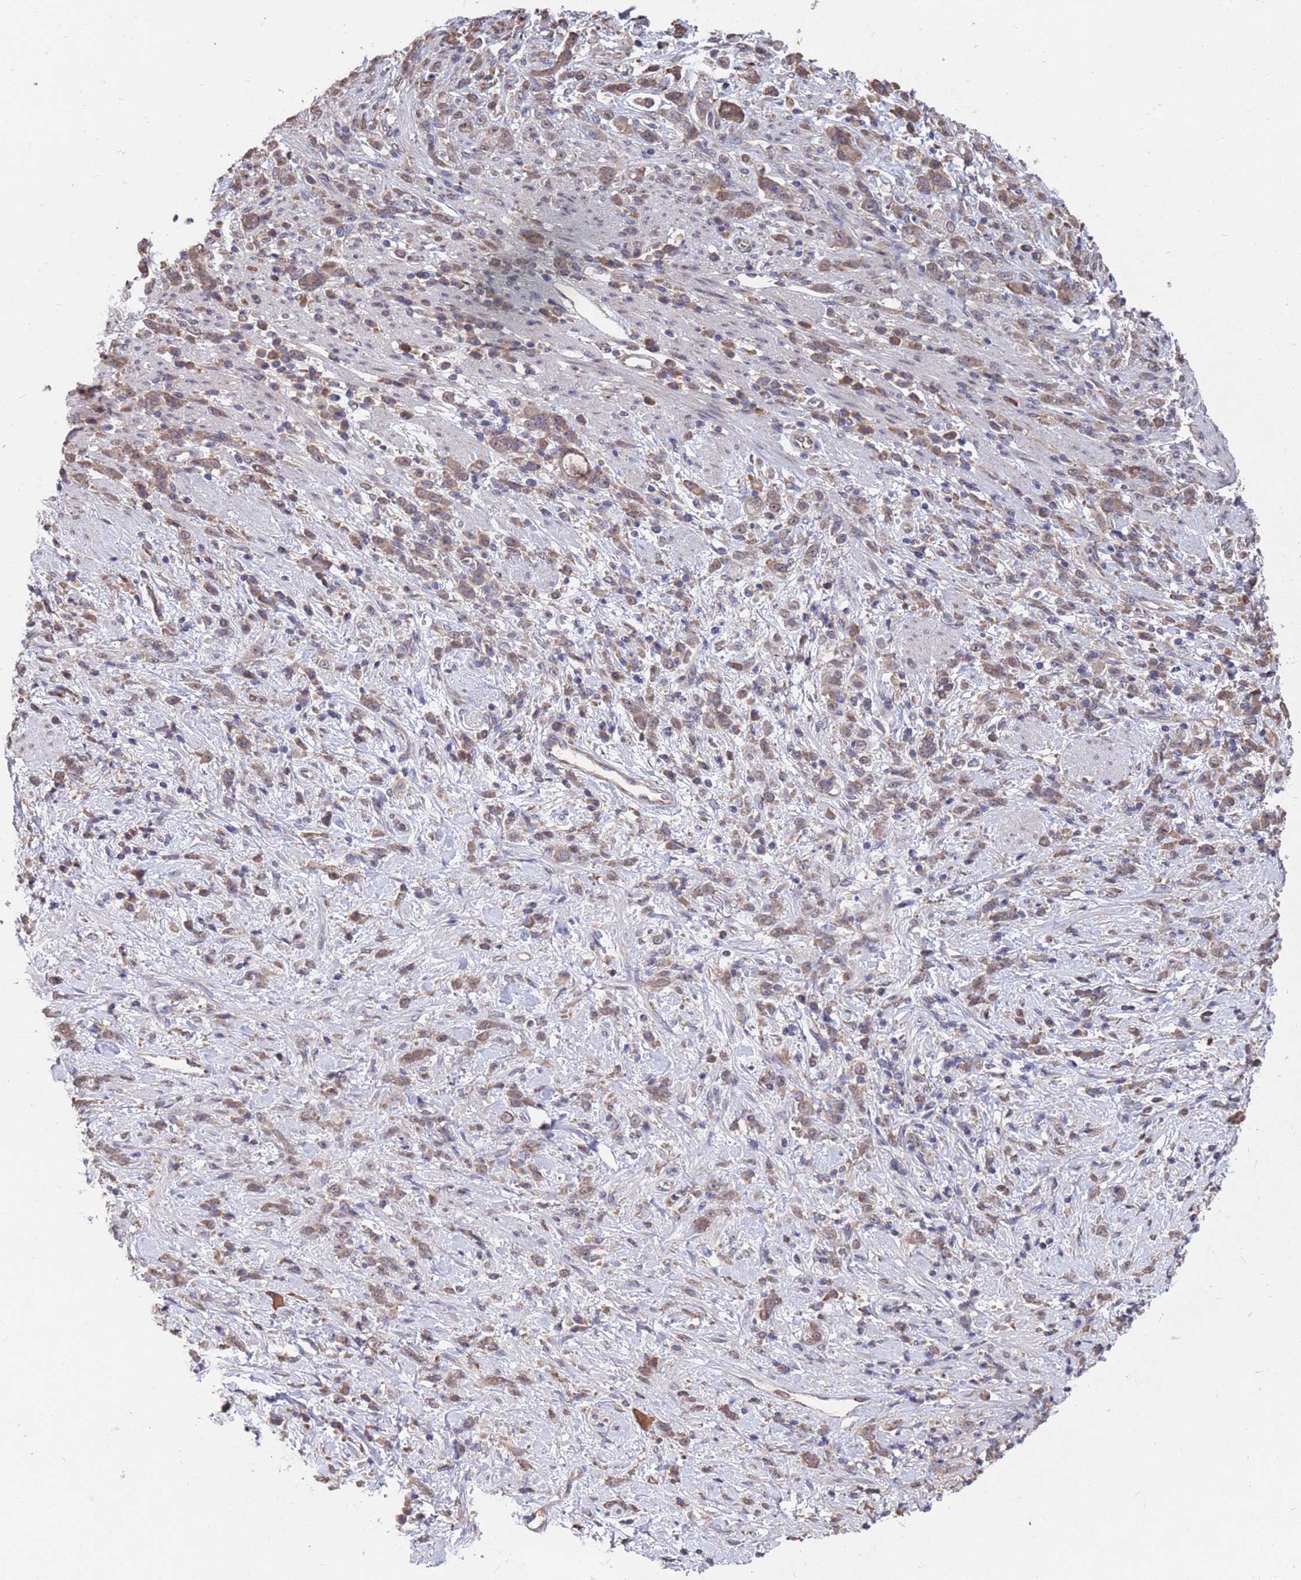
{"staining": {"intensity": "moderate", "quantity": "25%-75%", "location": "cytoplasmic/membranous"}, "tissue": "stomach cancer", "cell_type": "Tumor cells", "image_type": "cancer", "snomed": [{"axis": "morphology", "description": "Adenocarcinoma, NOS"}, {"axis": "topography", "description": "Stomach"}], "caption": "The image exhibits staining of adenocarcinoma (stomach), revealing moderate cytoplasmic/membranous protein positivity (brown color) within tumor cells.", "gene": "CFAP119", "patient": {"sex": "female", "age": 60}}